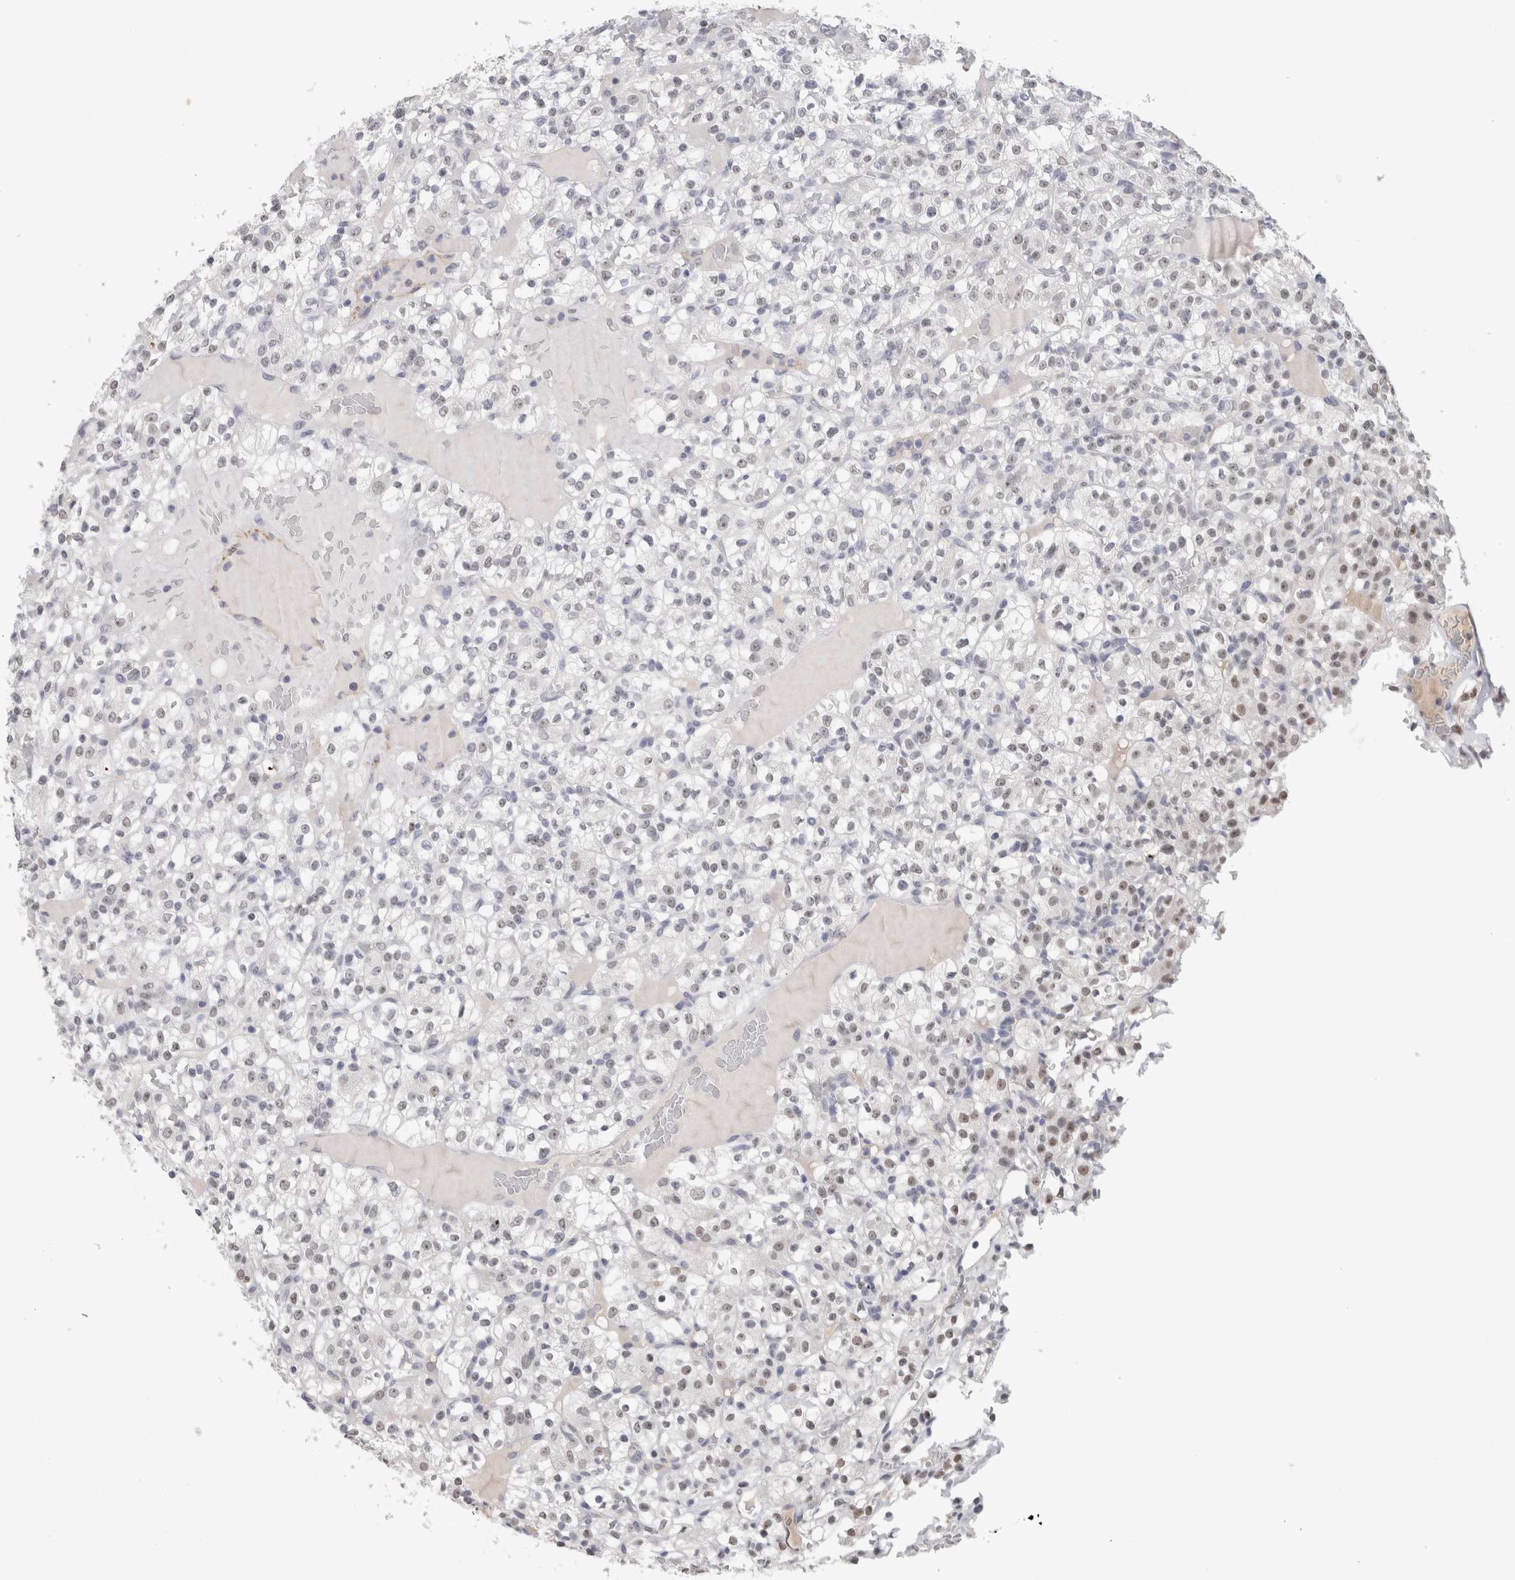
{"staining": {"intensity": "weak", "quantity": "<25%", "location": "nuclear"}, "tissue": "renal cancer", "cell_type": "Tumor cells", "image_type": "cancer", "snomed": [{"axis": "morphology", "description": "Normal tissue, NOS"}, {"axis": "morphology", "description": "Adenocarcinoma, NOS"}, {"axis": "topography", "description": "Kidney"}], "caption": "Immunohistochemistry (IHC) histopathology image of neoplastic tissue: renal adenocarcinoma stained with DAB reveals no significant protein staining in tumor cells. The staining was performed using DAB to visualize the protein expression in brown, while the nuclei were stained in blue with hematoxylin (Magnification: 20x).", "gene": "CADM3", "patient": {"sex": "female", "age": 72}}